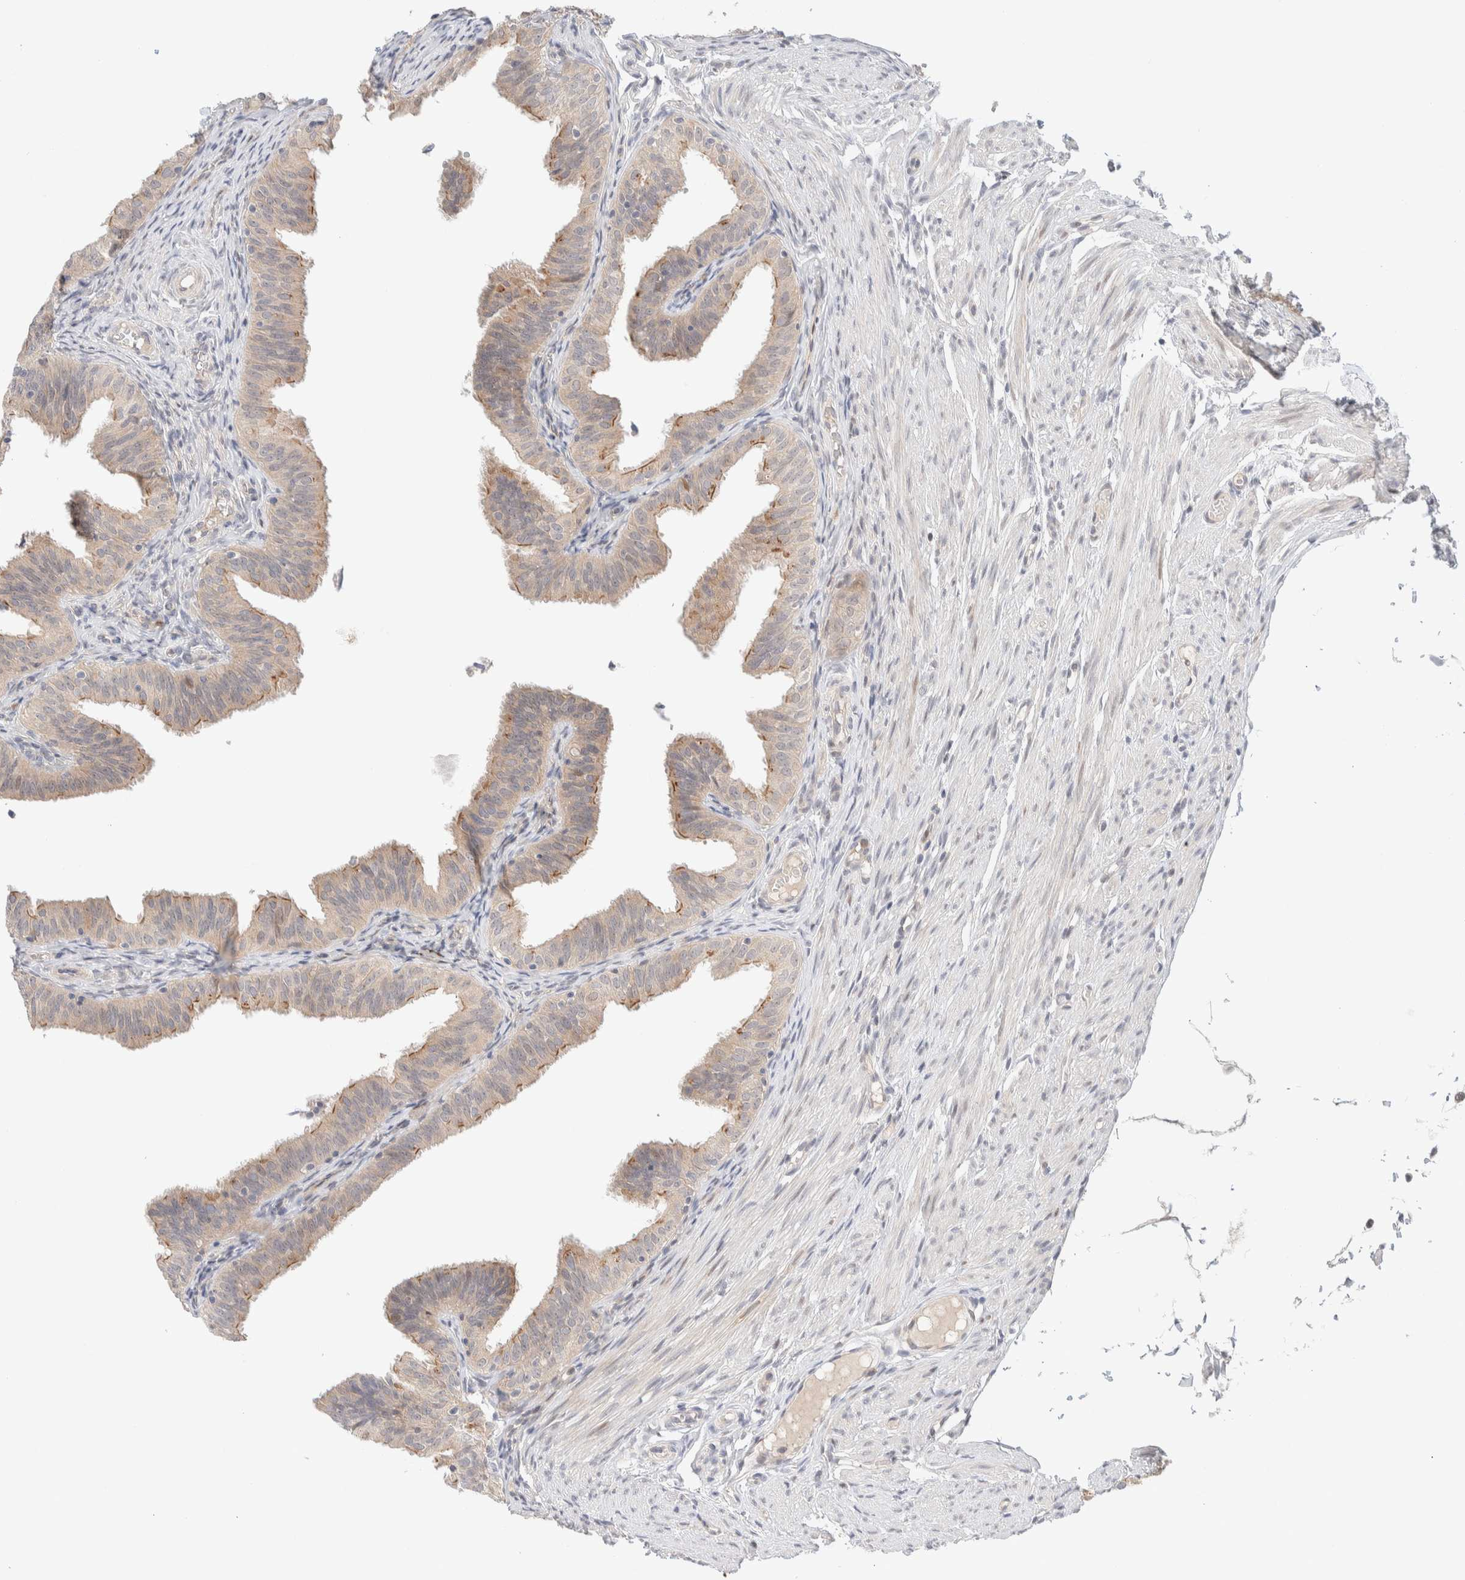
{"staining": {"intensity": "weak", "quantity": "25%-75%", "location": "cytoplasmic/membranous"}, "tissue": "fallopian tube", "cell_type": "Glandular cells", "image_type": "normal", "snomed": [{"axis": "morphology", "description": "Normal tissue, NOS"}, {"axis": "topography", "description": "Fallopian tube"}], "caption": "Approximately 25%-75% of glandular cells in unremarkable fallopian tube show weak cytoplasmic/membranous protein staining as visualized by brown immunohistochemical staining.", "gene": "CHKA", "patient": {"sex": "female", "age": 35}}